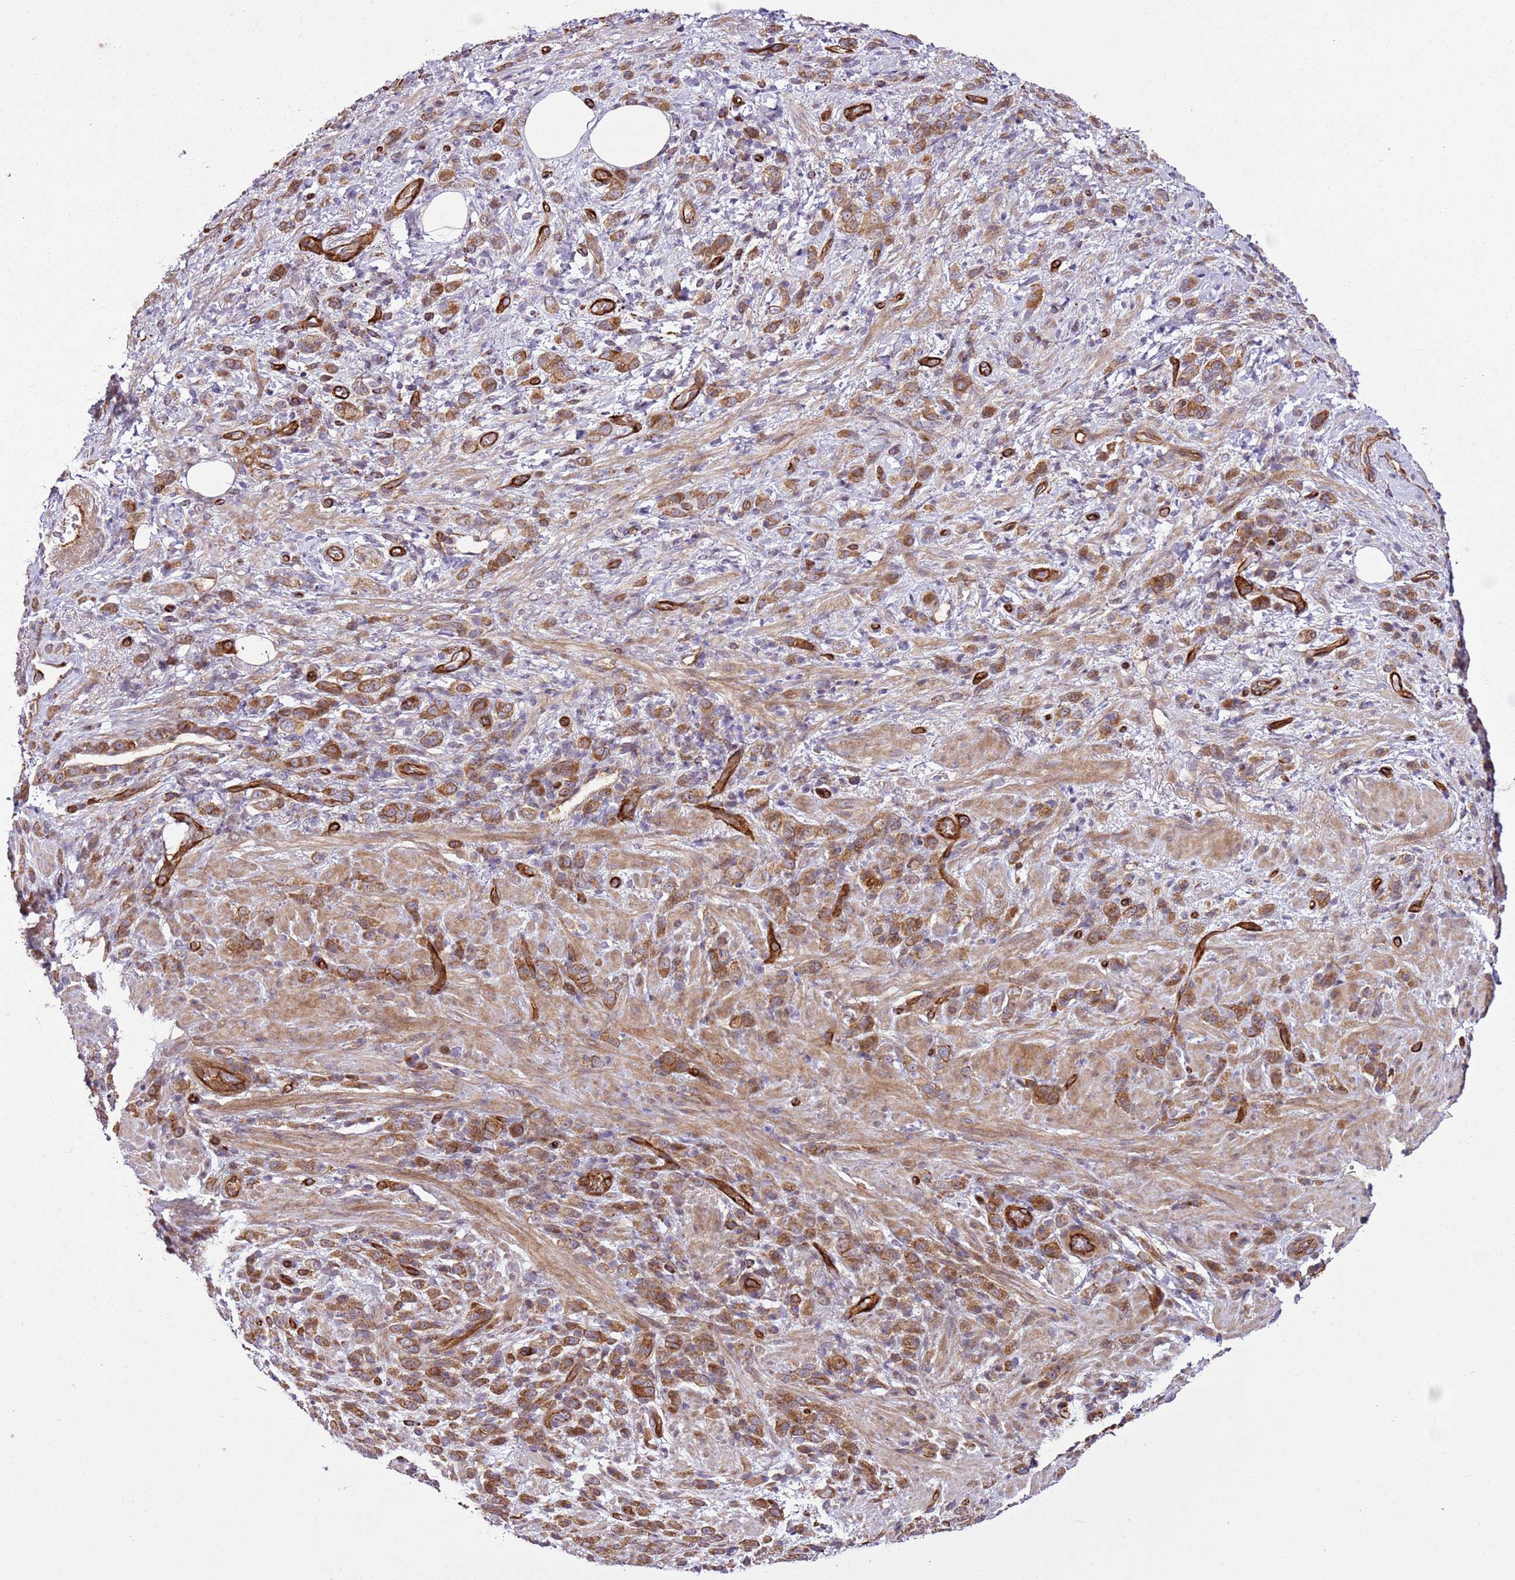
{"staining": {"intensity": "moderate", "quantity": ">75%", "location": "cytoplasmic/membranous"}, "tissue": "stomach cancer", "cell_type": "Tumor cells", "image_type": "cancer", "snomed": [{"axis": "morphology", "description": "Adenocarcinoma, NOS"}, {"axis": "topography", "description": "Stomach"}], "caption": "Immunohistochemical staining of stomach cancer demonstrates moderate cytoplasmic/membranous protein staining in approximately >75% of tumor cells. The protein of interest is shown in brown color, while the nuclei are stained blue.", "gene": "ZNF827", "patient": {"sex": "male", "age": 77}}